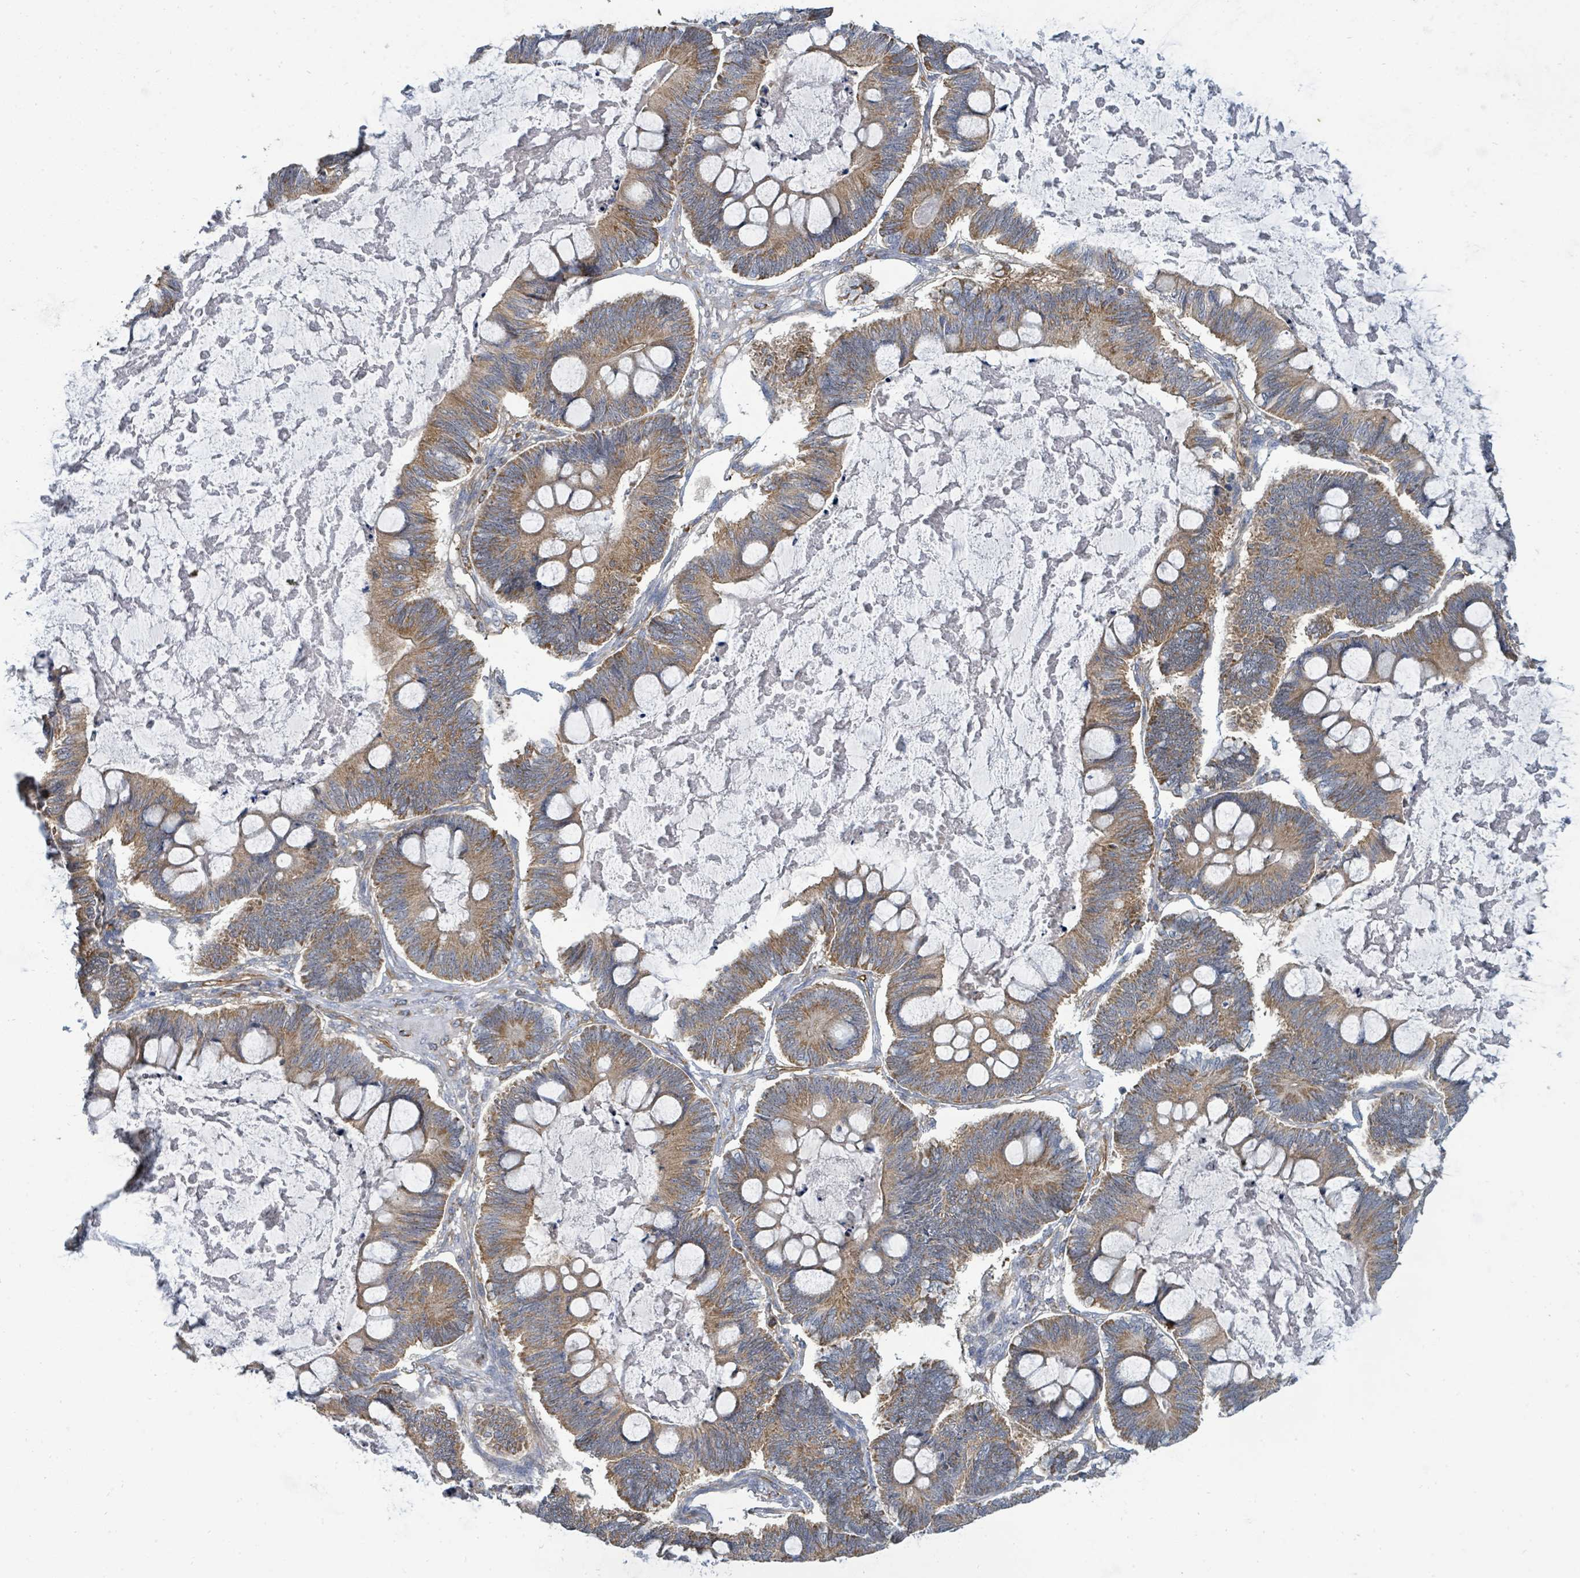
{"staining": {"intensity": "moderate", "quantity": ">75%", "location": "cytoplasmic/membranous"}, "tissue": "ovarian cancer", "cell_type": "Tumor cells", "image_type": "cancer", "snomed": [{"axis": "morphology", "description": "Cystadenocarcinoma, mucinous, NOS"}, {"axis": "topography", "description": "Ovary"}], "caption": "Brown immunohistochemical staining in ovarian cancer (mucinous cystadenocarcinoma) shows moderate cytoplasmic/membranous staining in about >75% of tumor cells.", "gene": "BOLA2B", "patient": {"sex": "female", "age": 61}}